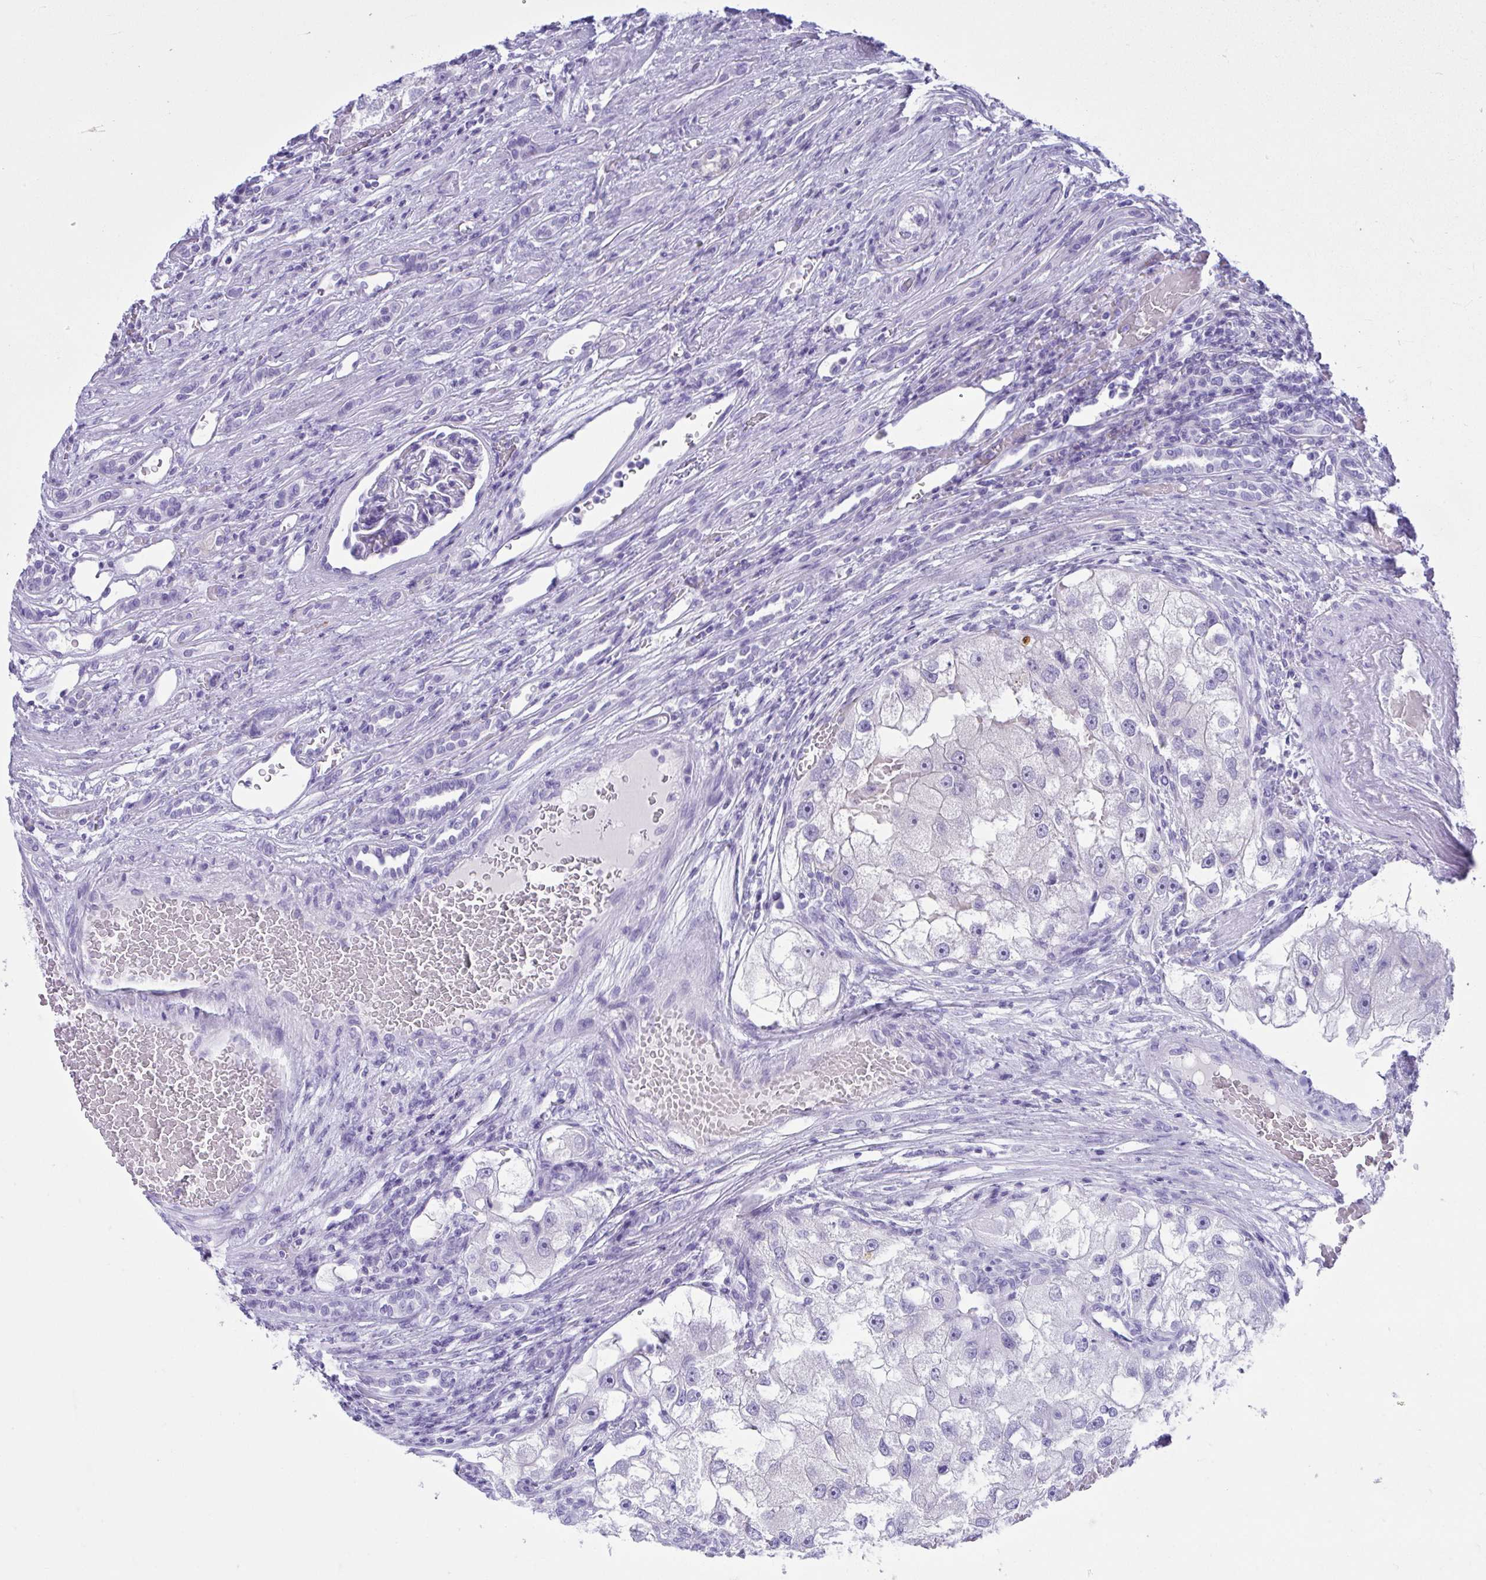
{"staining": {"intensity": "negative", "quantity": "none", "location": "none"}, "tissue": "renal cancer", "cell_type": "Tumor cells", "image_type": "cancer", "snomed": [{"axis": "morphology", "description": "Adenocarcinoma, NOS"}, {"axis": "topography", "description": "Kidney"}], "caption": "This is an immunohistochemistry (IHC) histopathology image of renal cancer (adenocarcinoma). There is no staining in tumor cells.", "gene": "PSCA", "patient": {"sex": "male", "age": 63}}